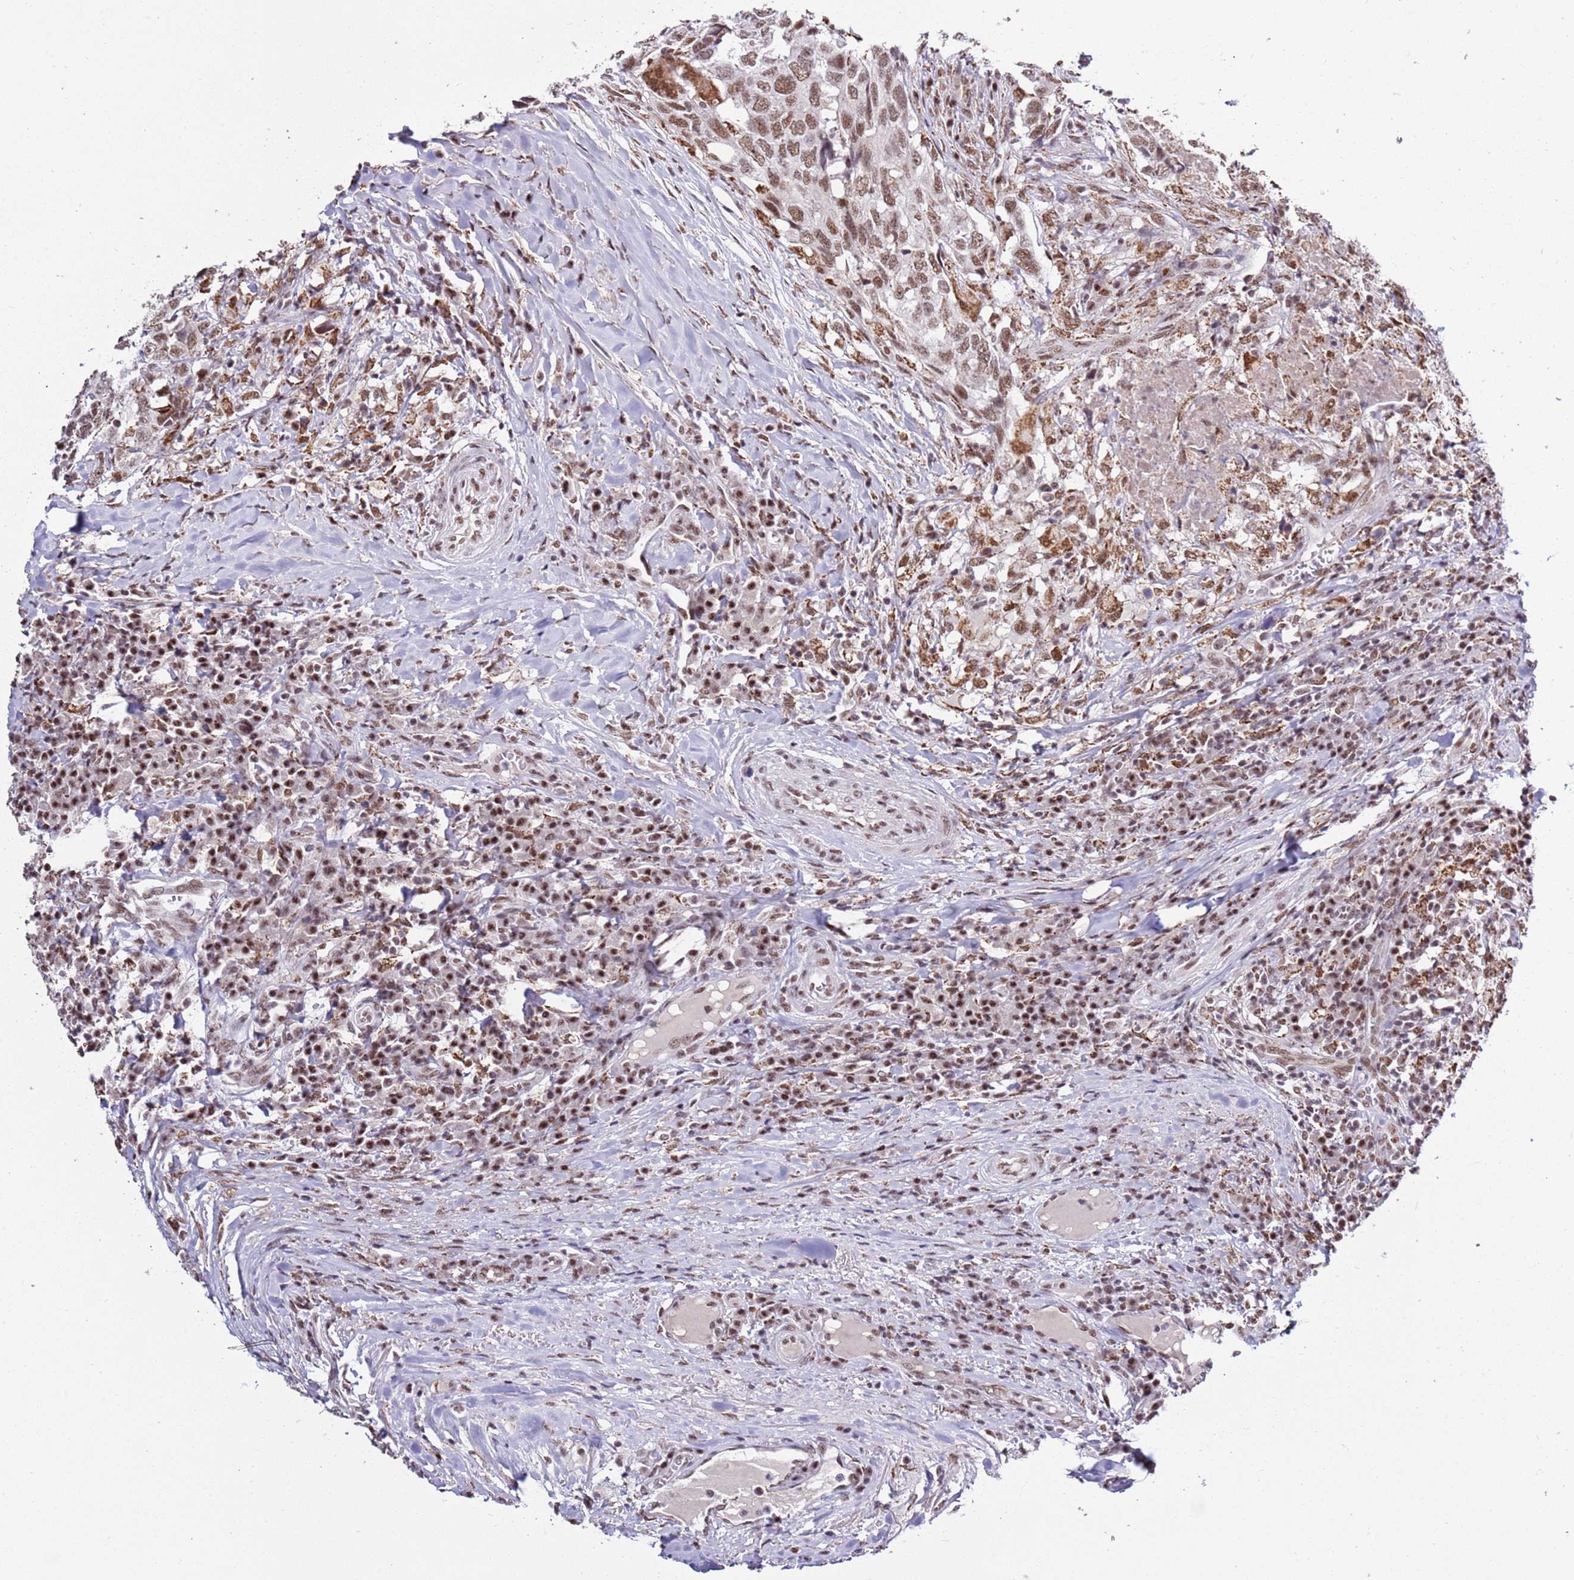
{"staining": {"intensity": "moderate", "quantity": ">75%", "location": "nuclear"}, "tissue": "head and neck cancer", "cell_type": "Tumor cells", "image_type": "cancer", "snomed": [{"axis": "morphology", "description": "Squamous cell carcinoma, NOS"}, {"axis": "topography", "description": "Head-Neck"}], "caption": "Immunohistochemical staining of head and neck squamous cell carcinoma exhibits medium levels of moderate nuclear protein positivity in approximately >75% of tumor cells. The protein is shown in brown color, while the nuclei are stained blue.", "gene": "AKAP8L", "patient": {"sex": "male", "age": 66}}